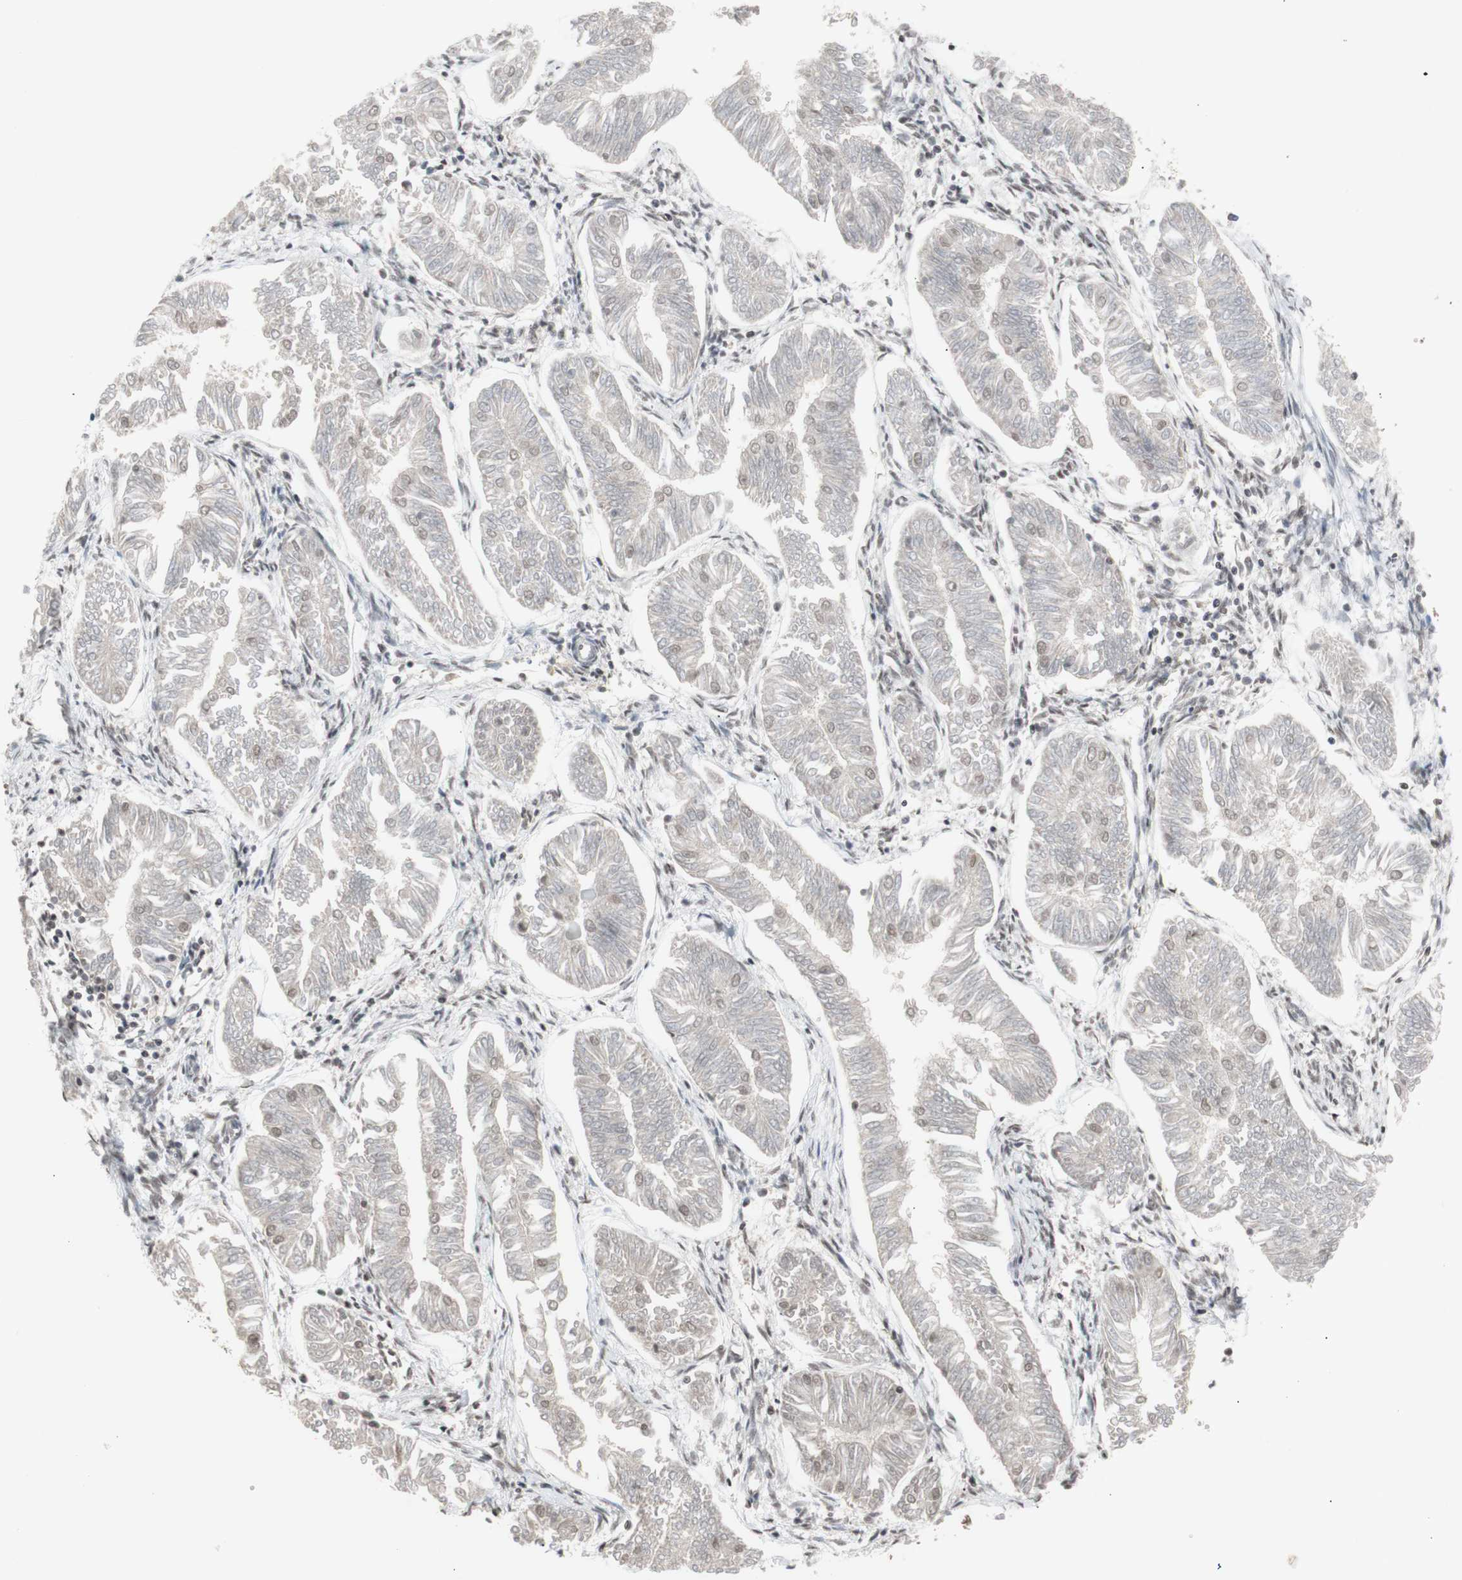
{"staining": {"intensity": "negative", "quantity": "none", "location": "none"}, "tissue": "endometrial cancer", "cell_type": "Tumor cells", "image_type": "cancer", "snomed": [{"axis": "morphology", "description": "Adenocarcinoma, NOS"}, {"axis": "topography", "description": "Endometrium"}], "caption": "Immunohistochemical staining of human endometrial adenocarcinoma displays no significant positivity in tumor cells.", "gene": "SFPQ", "patient": {"sex": "female", "age": 53}}